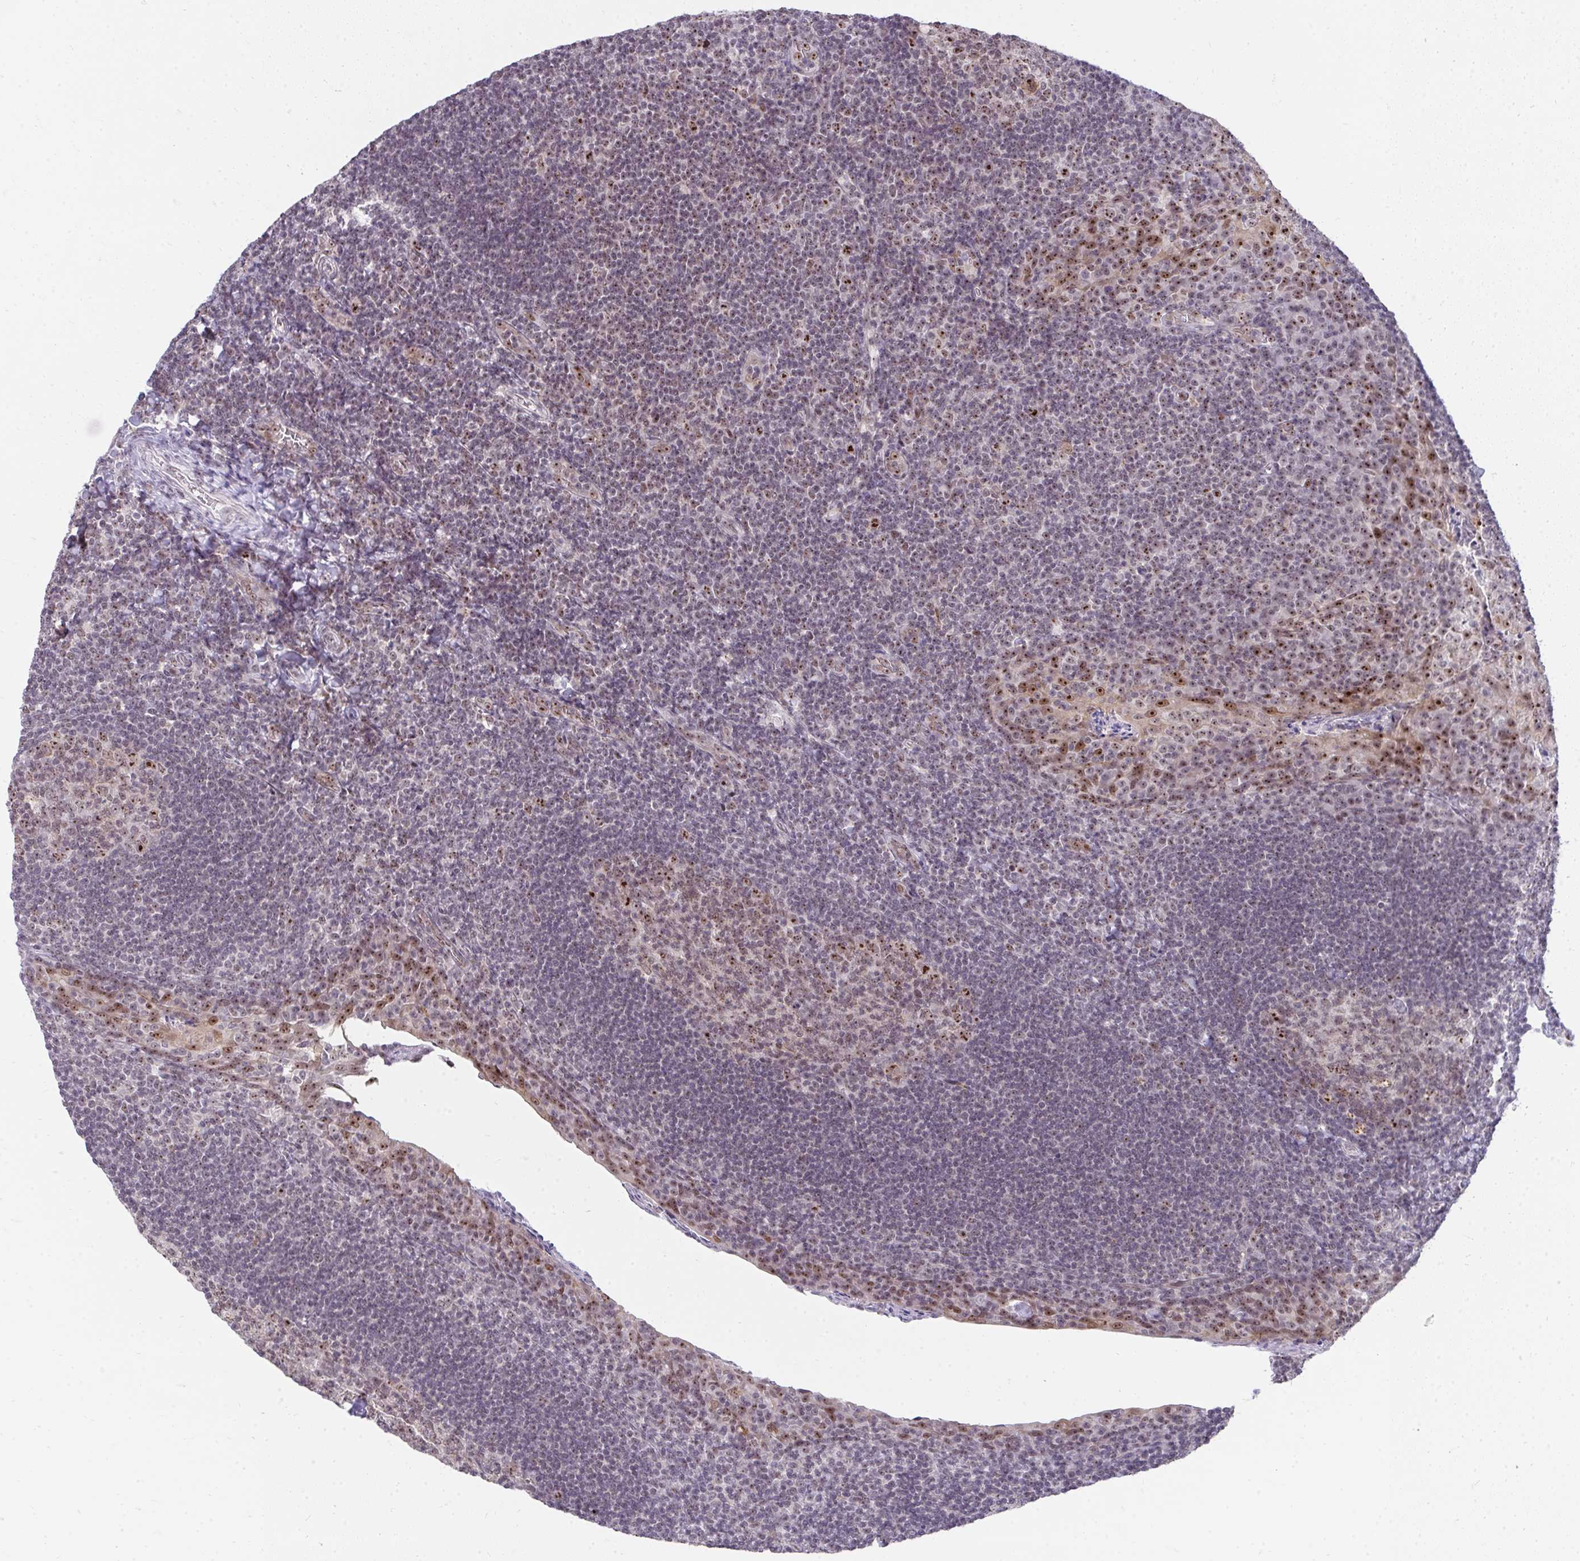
{"staining": {"intensity": "strong", "quantity": "25%-75%", "location": "nuclear"}, "tissue": "tonsil", "cell_type": "Germinal center cells", "image_type": "normal", "snomed": [{"axis": "morphology", "description": "Normal tissue, NOS"}, {"axis": "topography", "description": "Tonsil"}], "caption": "Immunohistochemical staining of benign tonsil shows 25%-75% levels of strong nuclear protein expression in approximately 25%-75% of germinal center cells. (DAB (3,3'-diaminobenzidine) IHC, brown staining for protein, blue staining for nuclei).", "gene": "HIRA", "patient": {"sex": "male", "age": 17}}